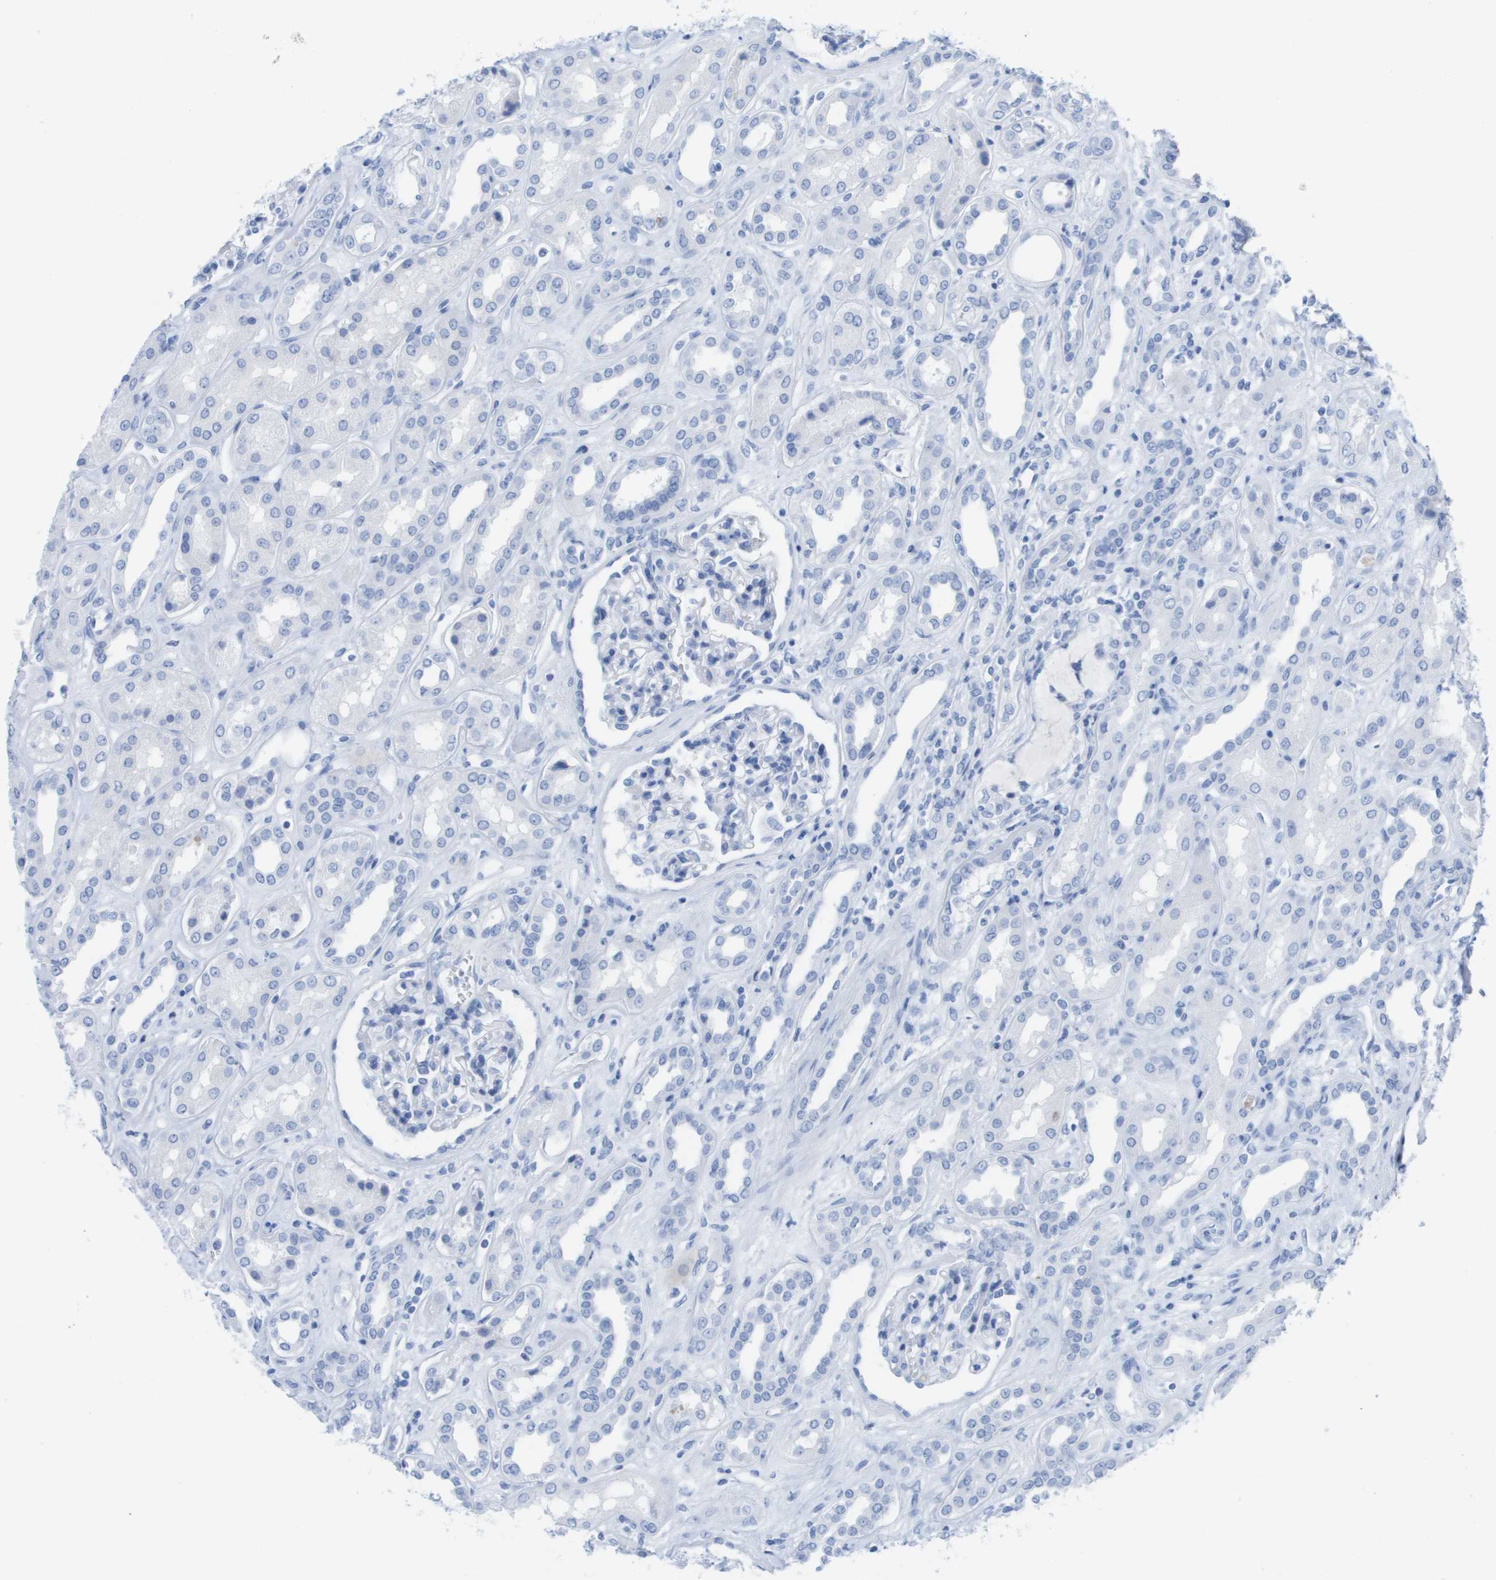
{"staining": {"intensity": "negative", "quantity": "none", "location": "none"}, "tissue": "kidney", "cell_type": "Cells in glomeruli", "image_type": "normal", "snomed": [{"axis": "morphology", "description": "Normal tissue, NOS"}, {"axis": "topography", "description": "Kidney"}], "caption": "Immunohistochemistry (IHC) image of unremarkable kidney stained for a protein (brown), which shows no expression in cells in glomeruli.", "gene": "KCNA3", "patient": {"sex": "male", "age": 59}}